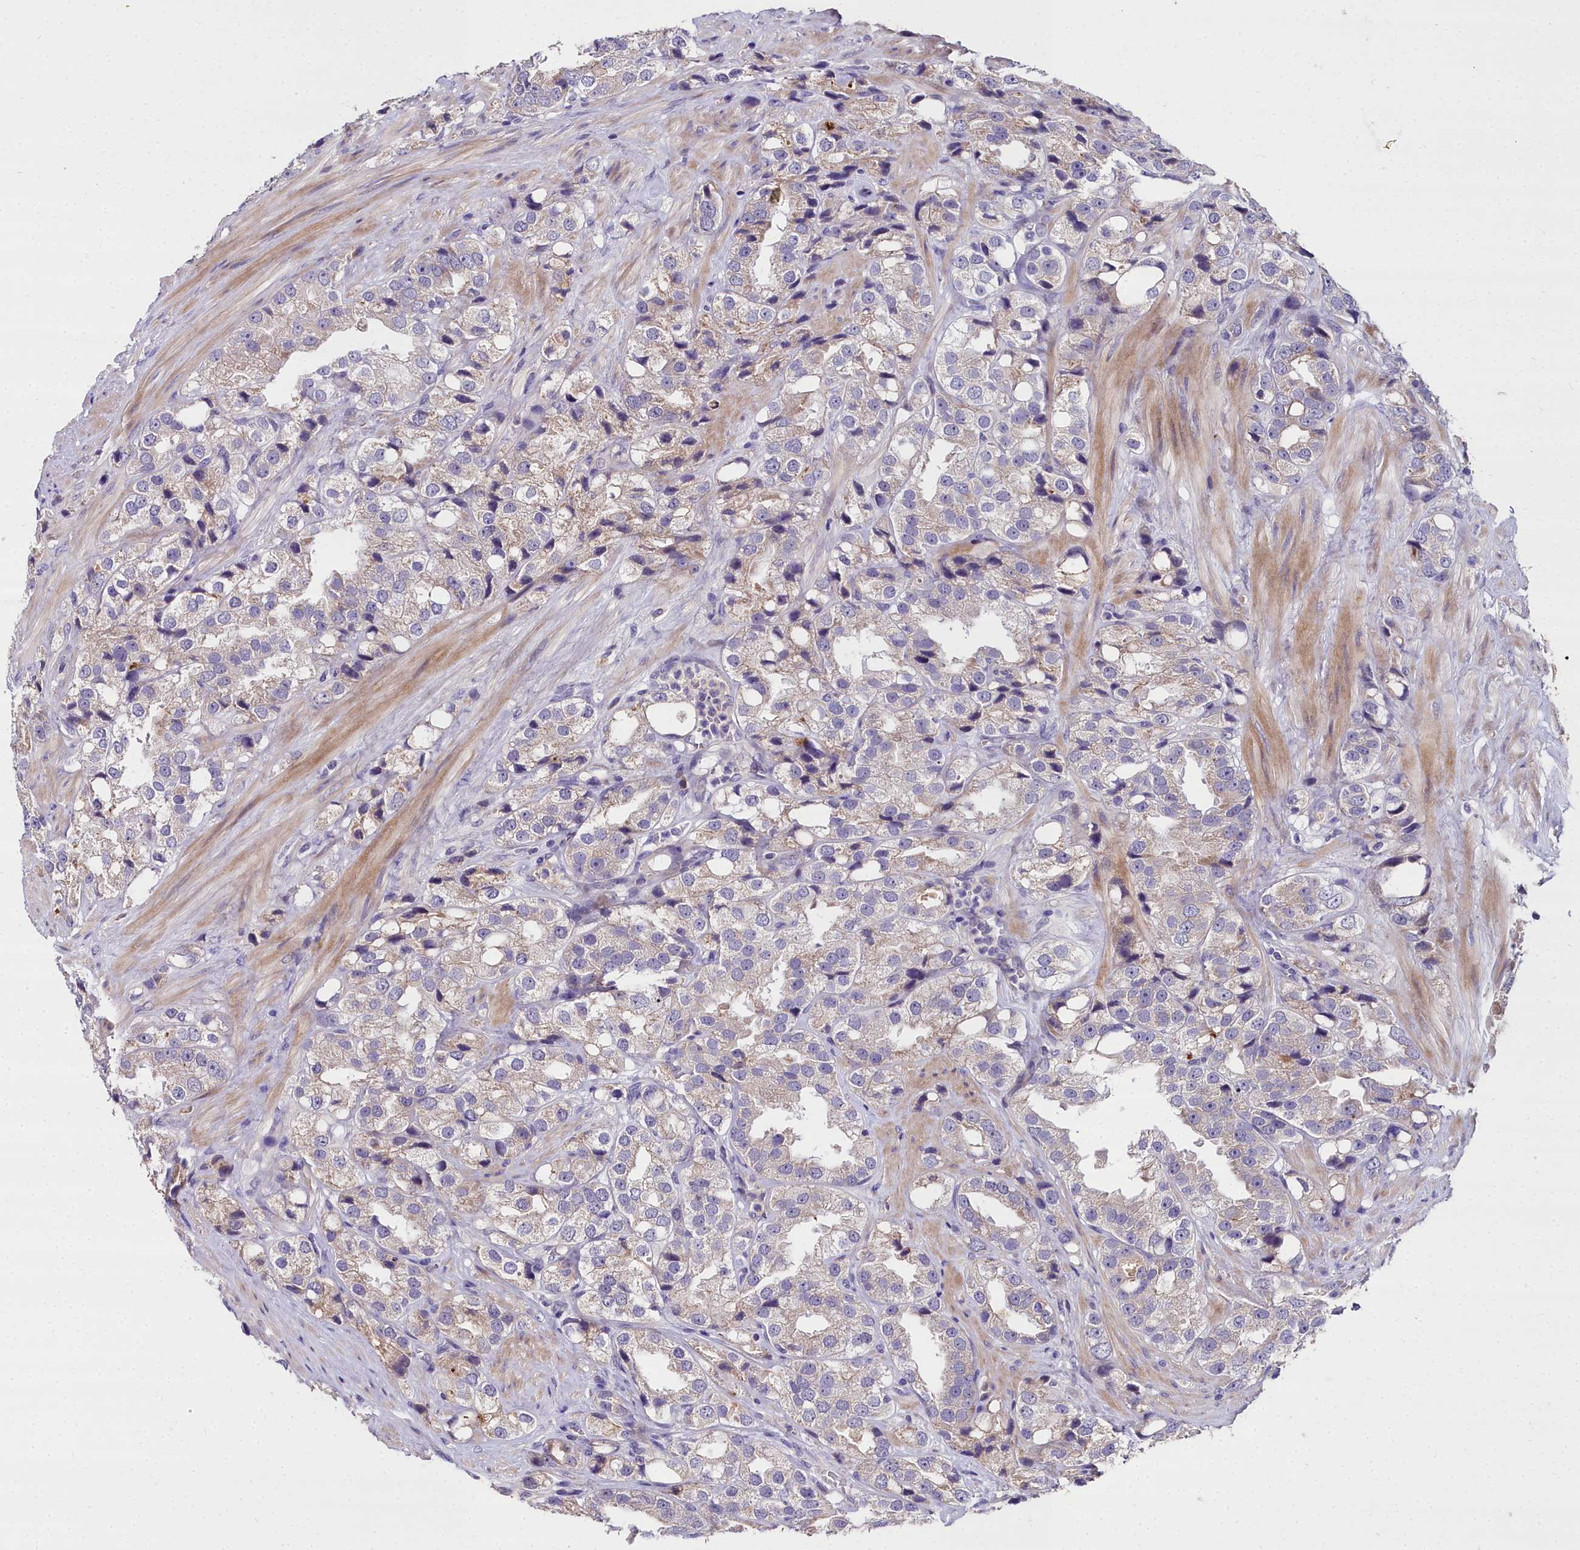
{"staining": {"intensity": "weak", "quantity": "25%-75%", "location": "cytoplasmic/membranous"}, "tissue": "prostate cancer", "cell_type": "Tumor cells", "image_type": "cancer", "snomed": [{"axis": "morphology", "description": "Adenocarcinoma, NOS"}, {"axis": "topography", "description": "Prostate"}], "caption": "Brown immunohistochemical staining in adenocarcinoma (prostate) exhibits weak cytoplasmic/membranous staining in approximately 25%-75% of tumor cells.", "gene": "NT5M", "patient": {"sex": "male", "age": 79}}